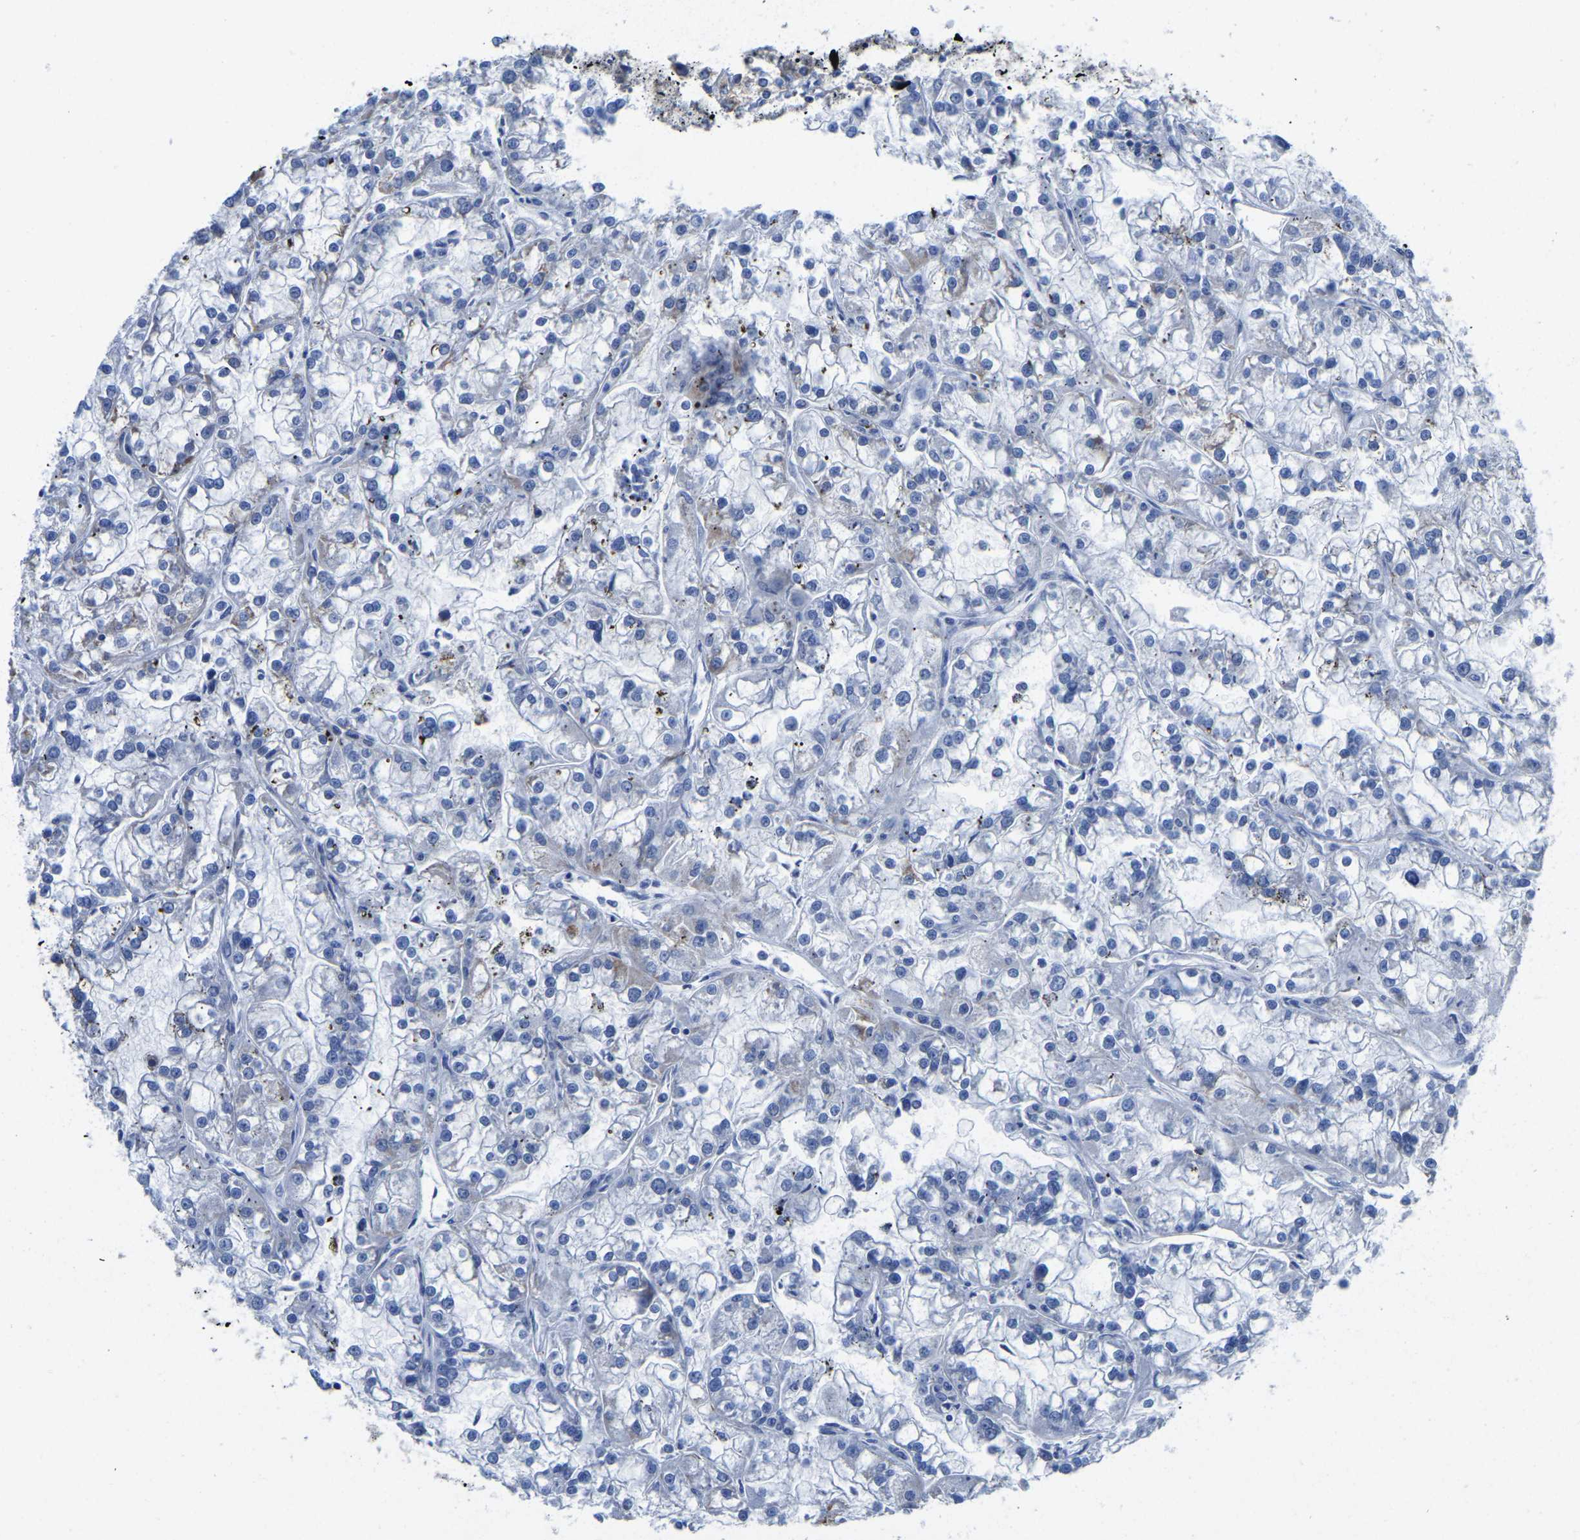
{"staining": {"intensity": "negative", "quantity": "none", "location": "none"}, "tissue": "renal cancer", "cell_type": "Tumor cells", "image_type": "cancer", "snomed": [{"axis": "morphology", "description": "Adenocarcinoma, NOS"}, {"axis": "topography", "description": "Kidney"}], "caption": "Tumor cells show no significant positivity in renal adenocarcinoma.", "gene": "ETFA", "patient": {"sex": "female", "age": 52}}